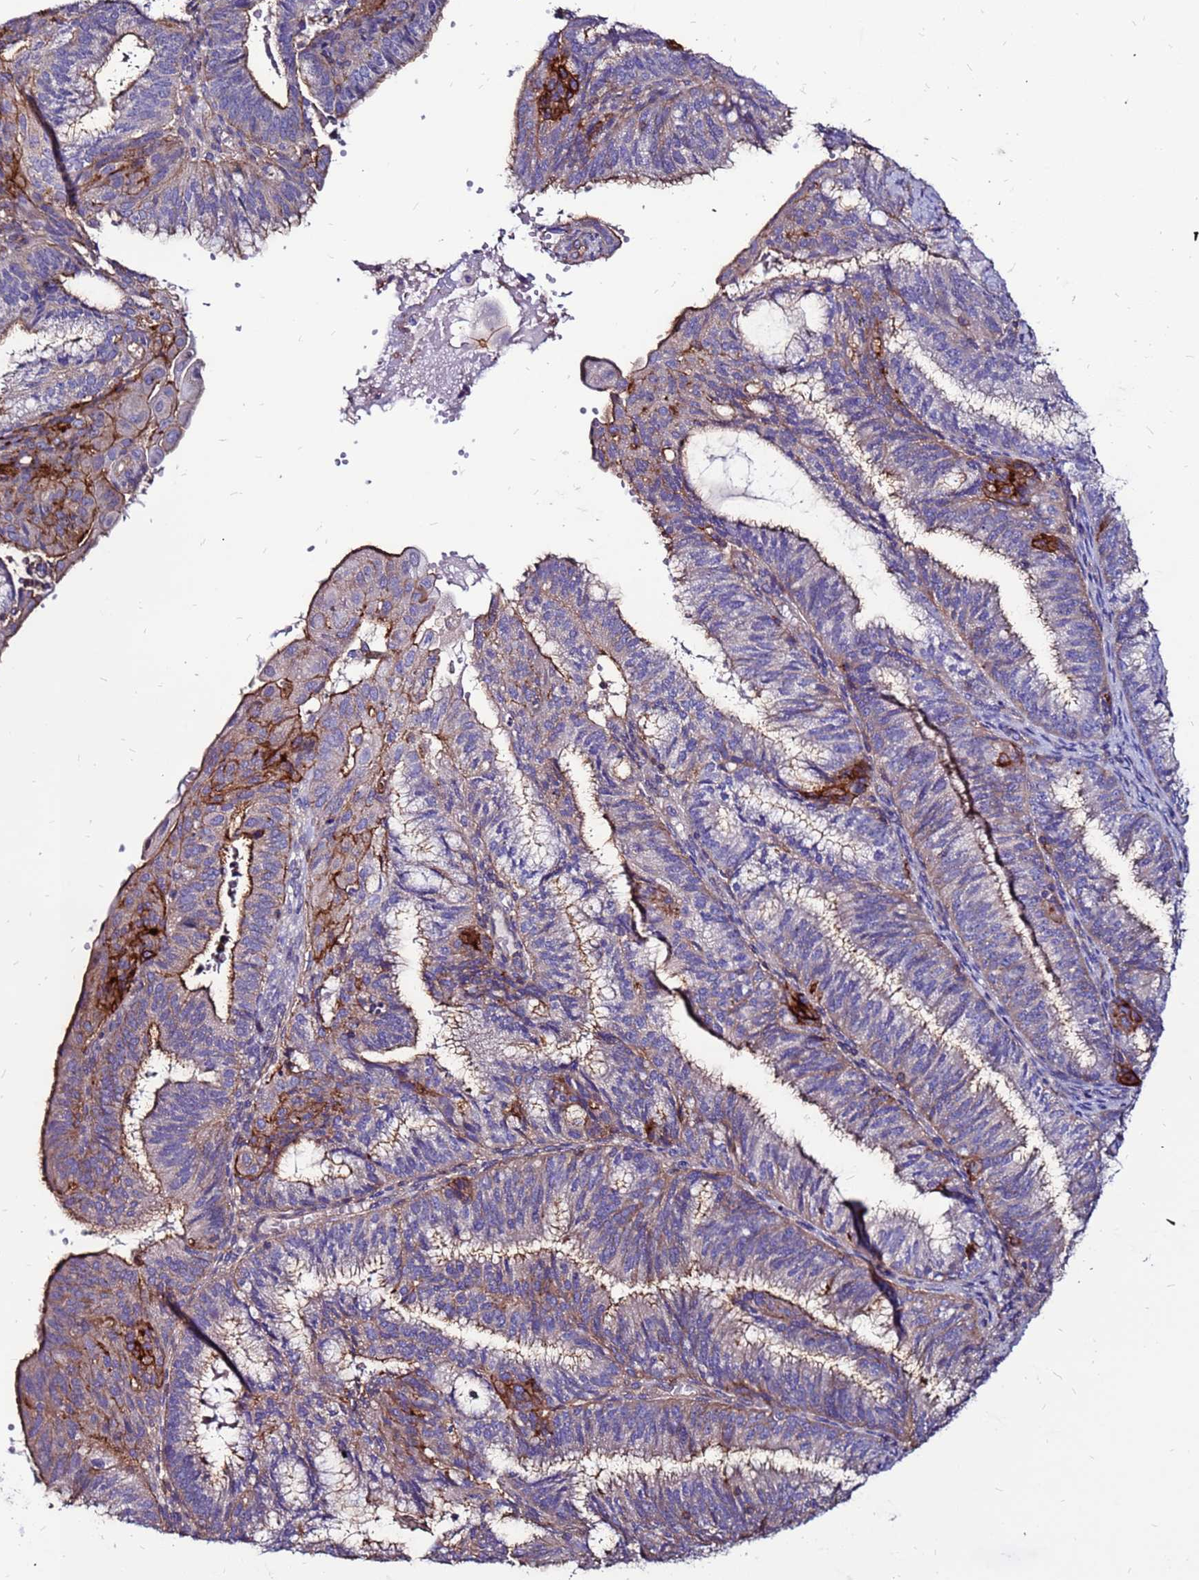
{"staining": {"intensity": "strong", "quantity": "<25%", "location": "cytoplasmic/membranous"}, "tissue": "endometrial cancer", "cell_type": "Tumor cells", "image_type": "cancer", "snomed": [{"axis": "morphology", "description": "Adenocarcinoma, NOS"}, {"axis": "topography", "description": "Endometrium"}], "caption": "Endometrial cancer (adenocarcinoma) stained for a protein (brown) reveals strong cytoplasmic/membranous positive positivity in about <25% of tumor cells.", "gene": "NRN1L", "patient": {"sex": "female", "age": 49}}